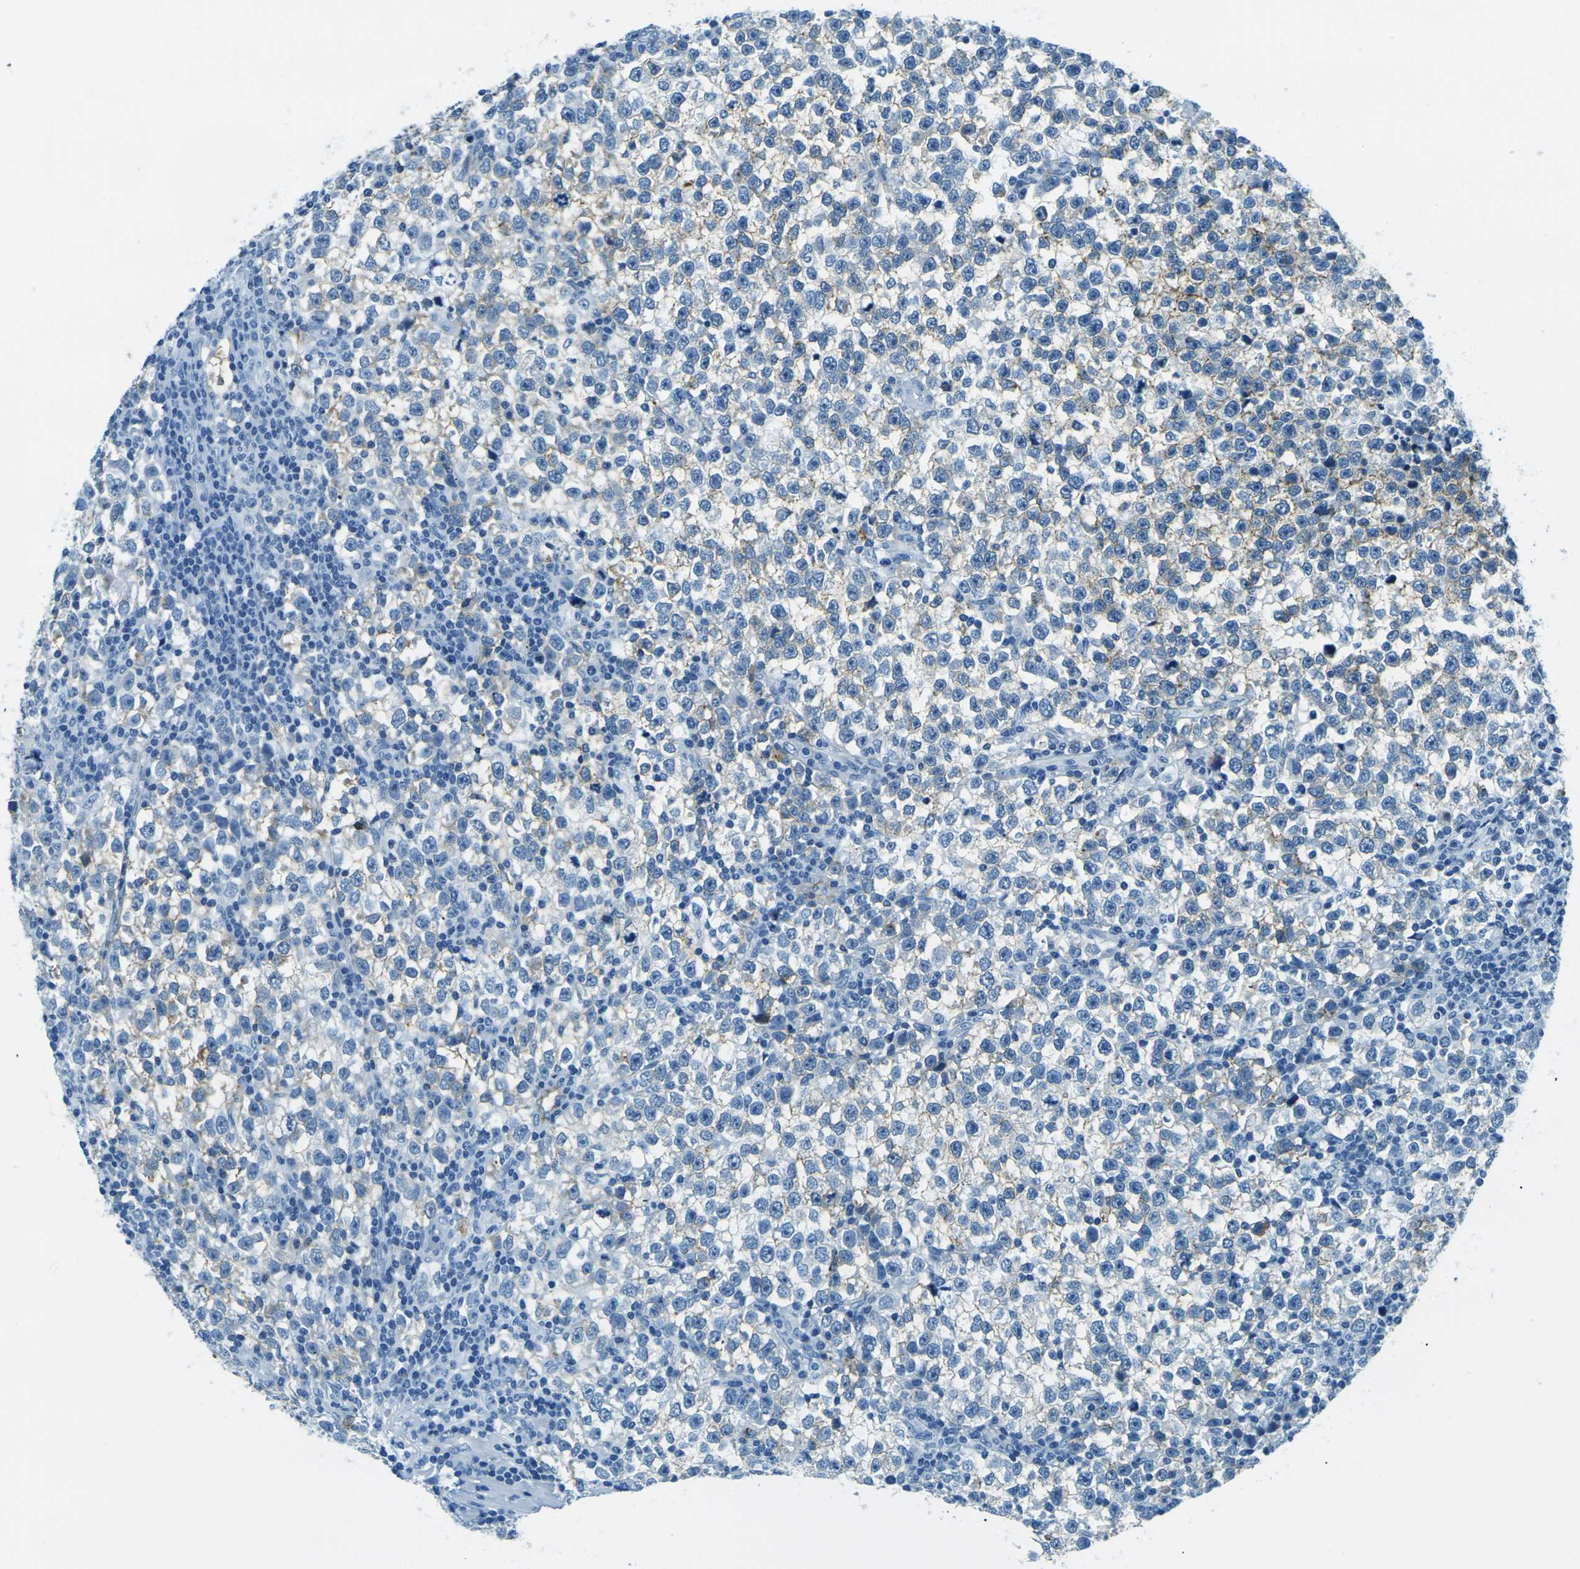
{"staining": {"intensity": "weak", "quantity": "<25%", "location": "cytoplasmic/membranous"}, "tissue": "testis cancer", "cell_type": "Tumor cells", "image_type": "cancer", "snomed": [{"axis": "morphology", "description": "Seminoma, NOS"}, {"axis": "topography", "description": "Testis"}], "caption": "Image shows no protein staining in tumor cells of testis cancer (seminoma) tissue.", "gene": "OCLN", "patient": {"sex": "male", "age": 43}}